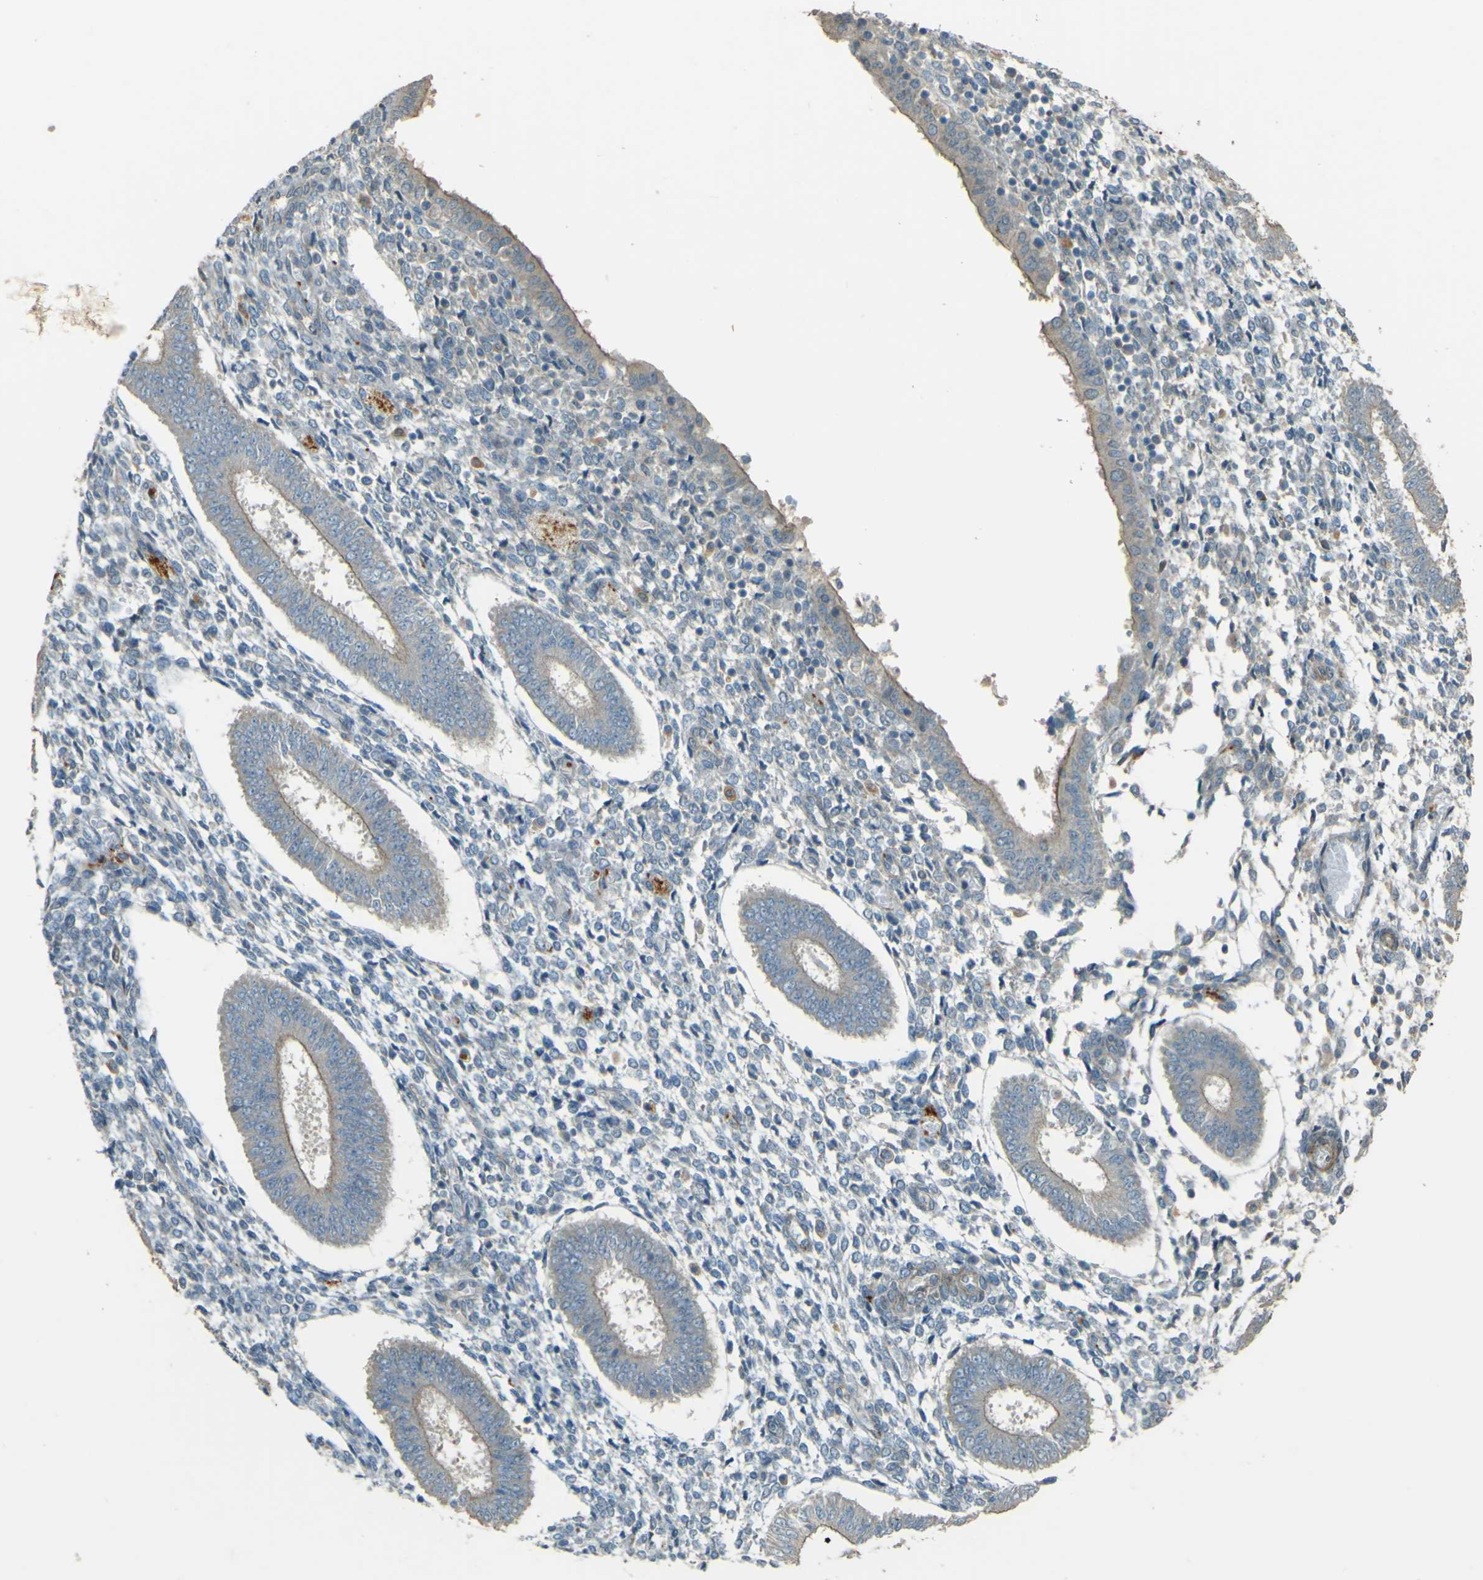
{"staining": {"intensity": "weak", "quantity": "<25%", "location": "cytoplasmic/membranous"}, "tissue": "endometrium", "cell_type": "Cells in endometrial stroma", "image_type": "normal", "snomed": [{"axis": "morphology", "description": "Normal tissue, NOS"}, {"axis": "topography", "description": "Endometrium"}], "caption": "Cells in endometrial stroma are negative for brown protein staining in benign endometrium. (Immunohistochemistry, brightfield microscopy, high magnification).", "gene": "NEXN", "patient": {"sex": "female", "age": 35}}